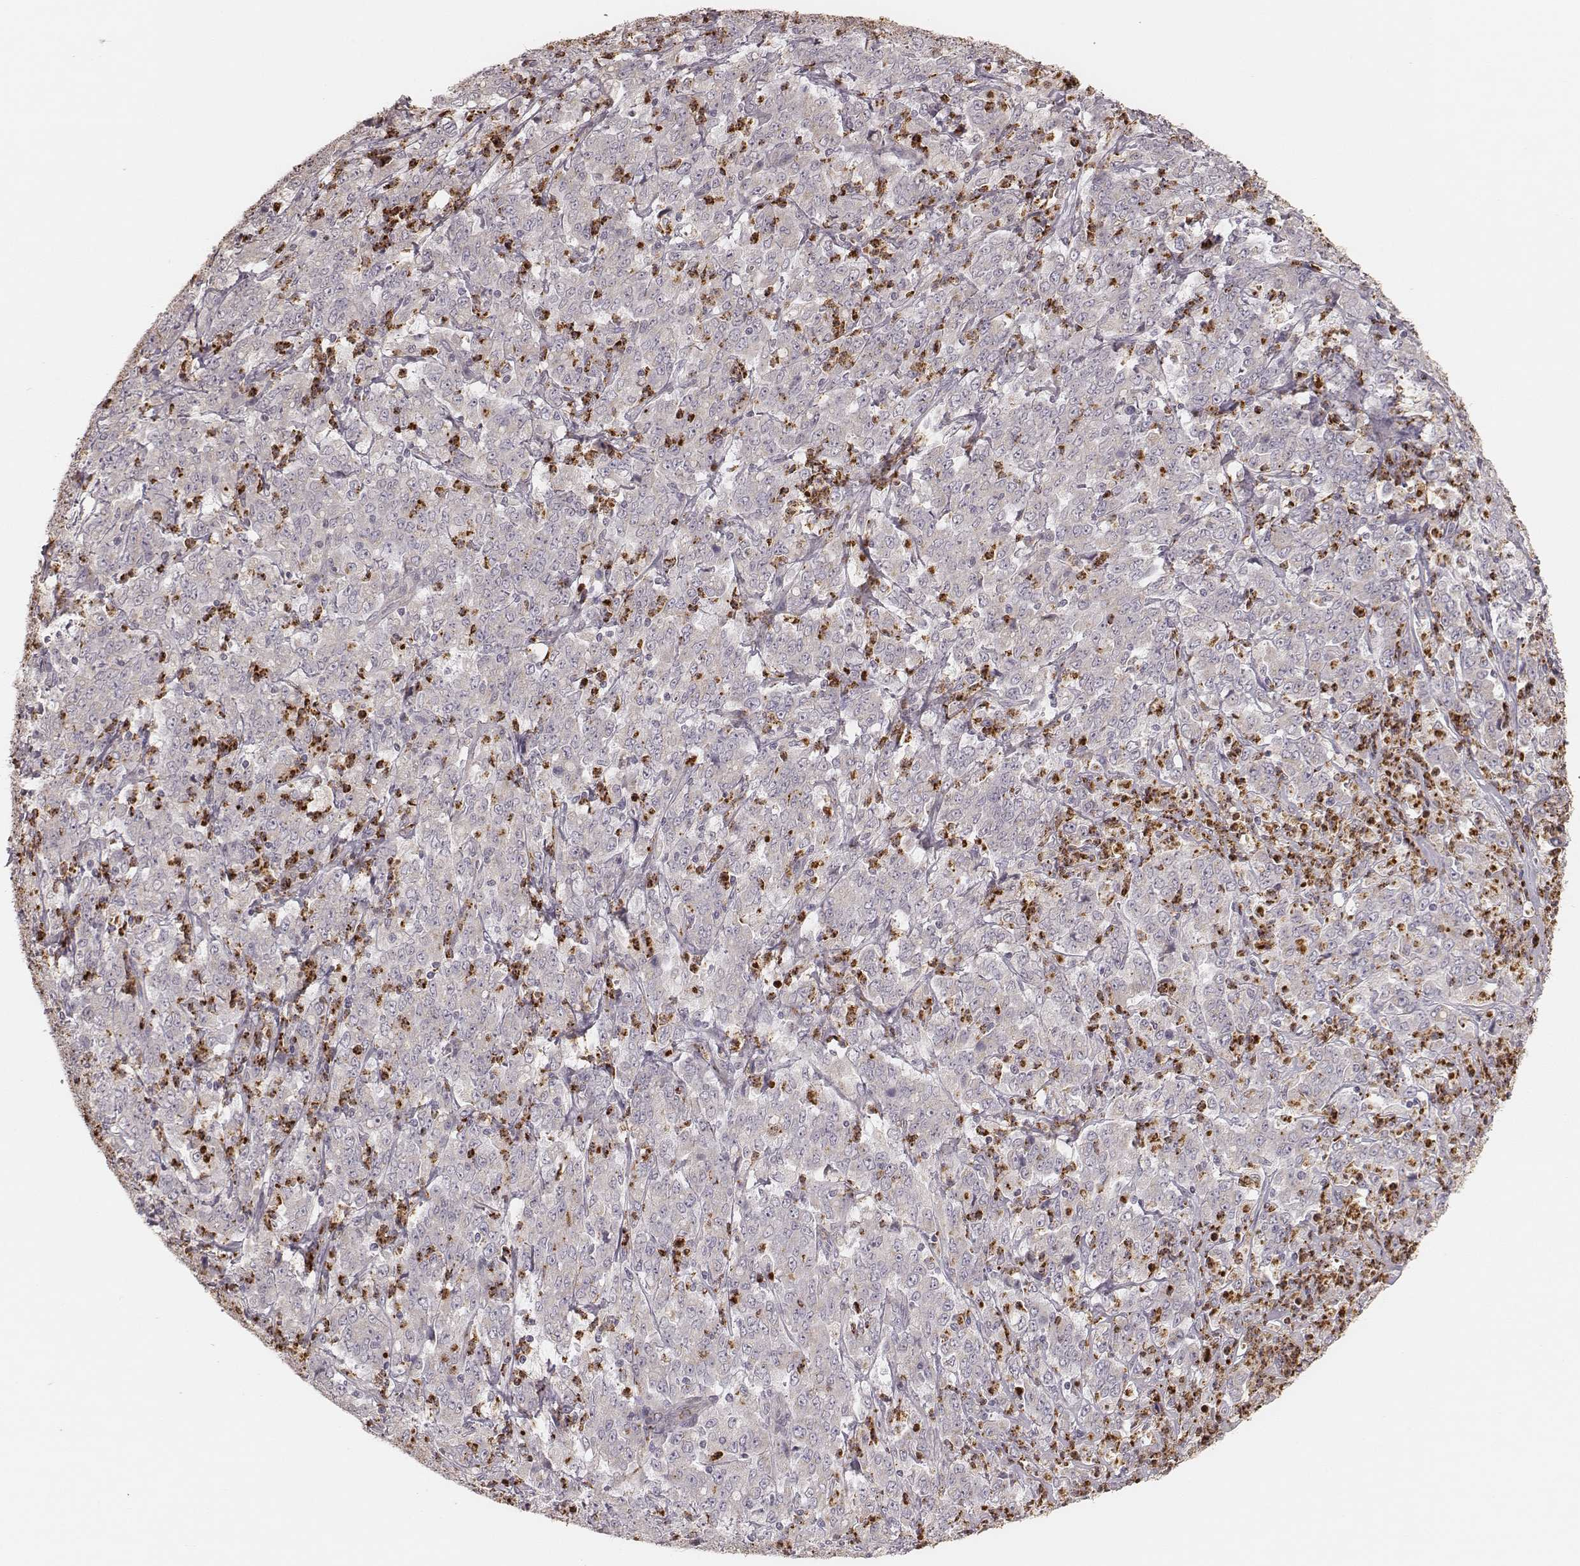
{"staining": {"intensity": "negative", "quantity": "none", "location": "none"}, "tissue": "stomach cancer", "cell_type": "Tumor cells", "image_type": "cancer", "snomed": [{"axis": "morphology", "description": "Adenocarcinoma, NOS"}, {"axis": "topography", "description": "Stomach, lower"}], "caption": "IHC micrograph of human stomach cancer stained for a protein (brown), which shows no expression in tumor cells.", "gene": "ABCA7", "patient": {"sex": "female", "age": 71}}